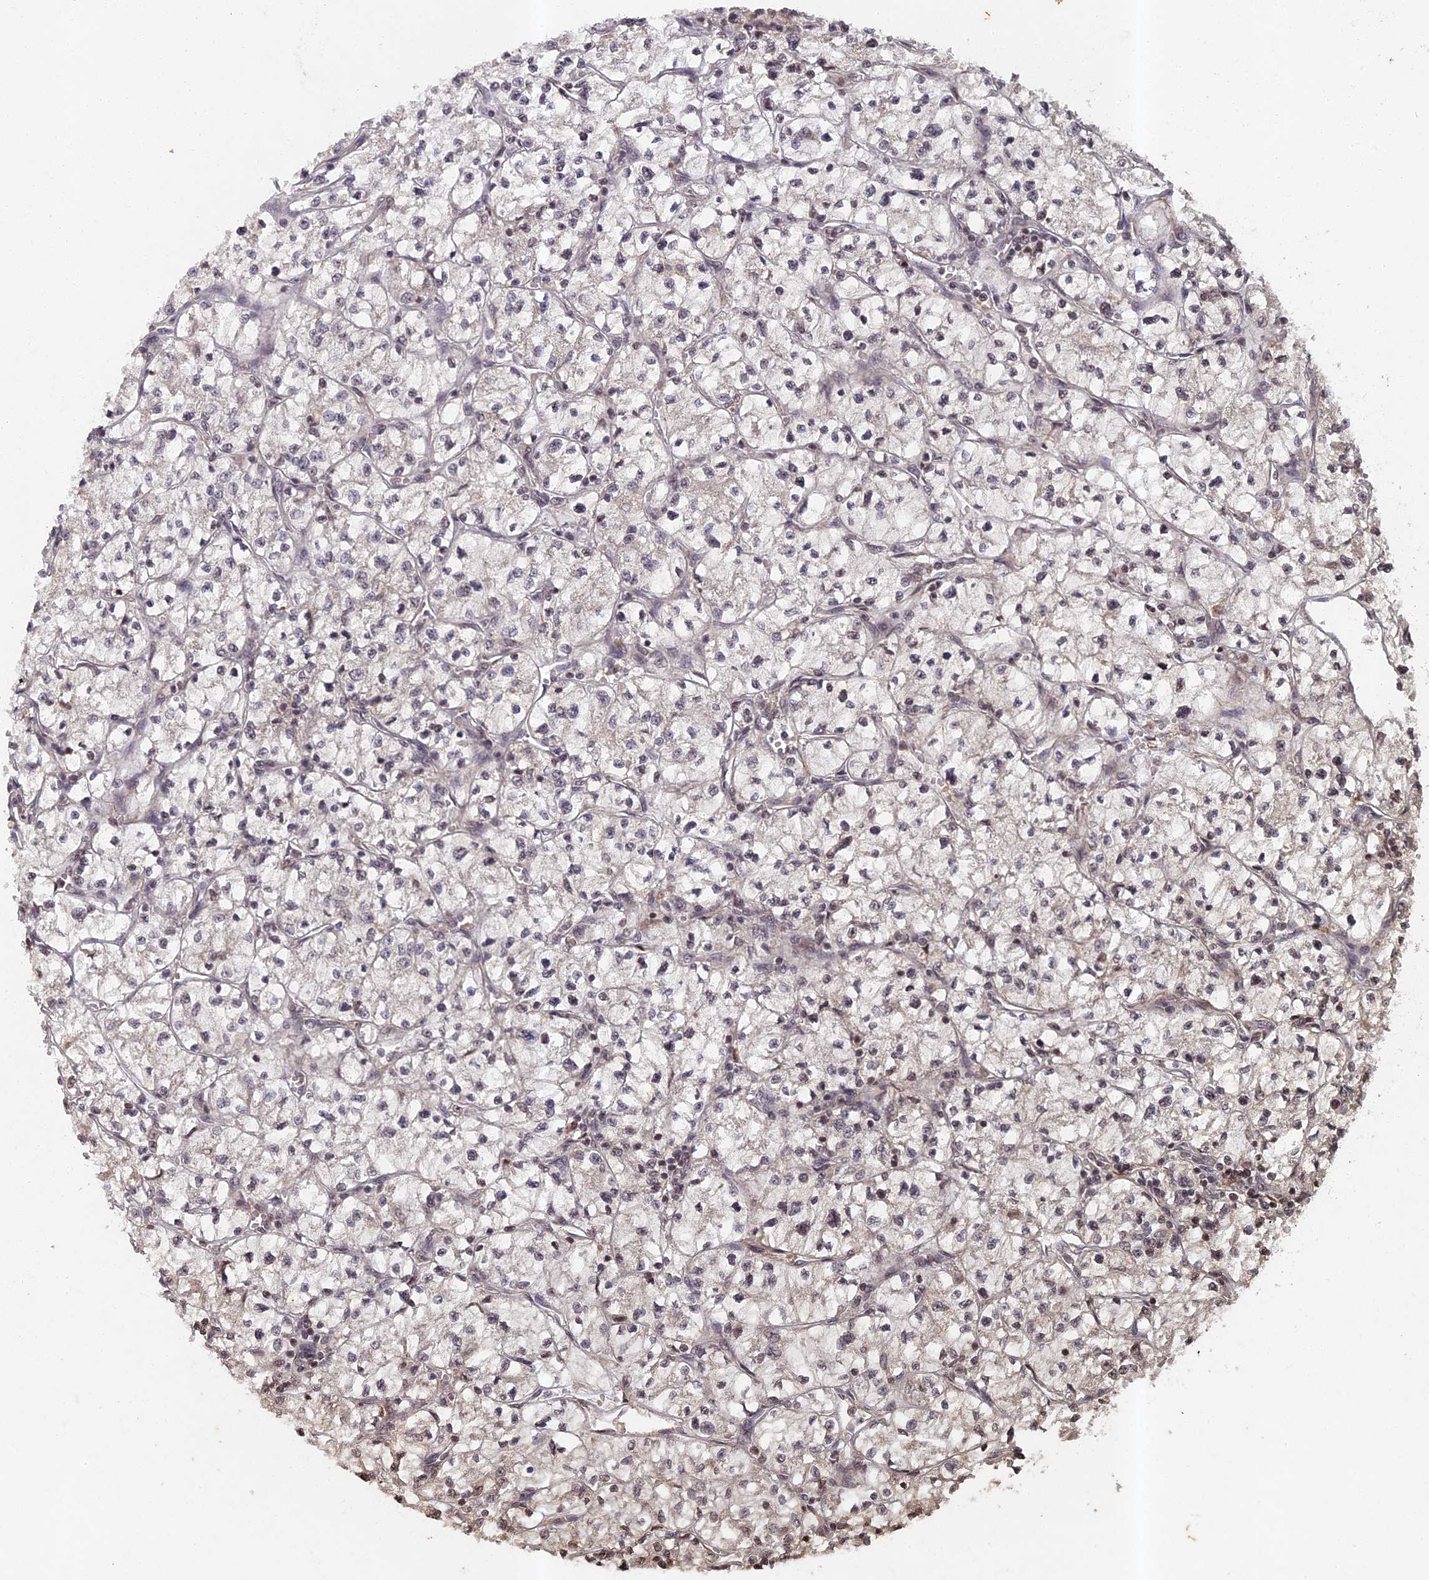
{"staining": {"intensity": "negative", "quantity": "none", "location": "none"}, "tissue": "renal cancer", "cell_type": "Tumor cells", "image_type": "cancer", "snomed": [{"axis": "morphology", "description": "Adenocarcinoma, NOS"}, {"axis": "topography", "description": "Kidney"}], "caption": "A histopathology image of renal adenocarcinoma stained for a protein demonstrates no brown staining in tumor cells.", "gene": "ABCB10", "patient": {"sex": "female", "age": 64}}